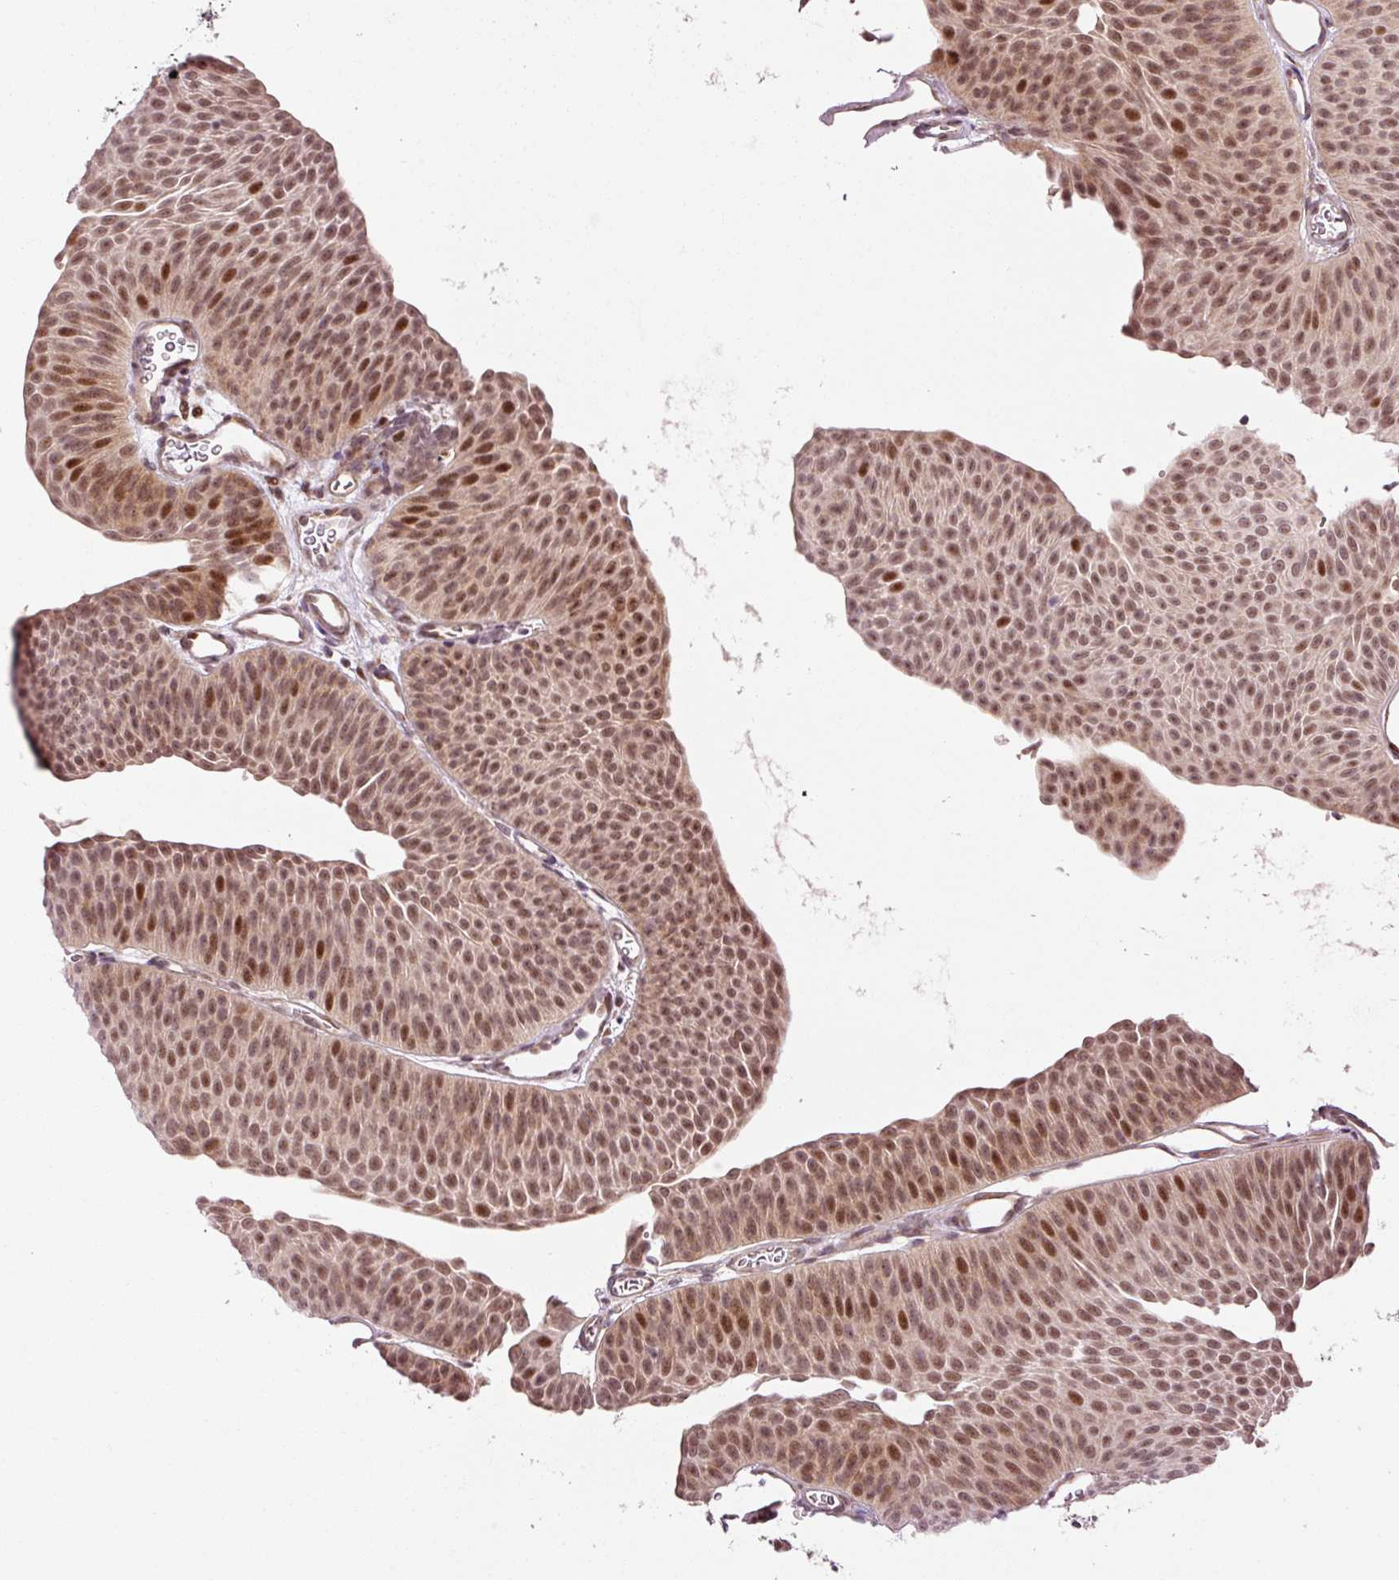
{"staining": {"intensity": "moderate", "quantity": ">75%", "location": "nuclear"}, "tissue": "urothelial cancer", "cell_type": "Tumor cells", "image_type": "cancer", "snomed": [{"axis": "morphology", "description": "Urothelial carcinoma, Low grade"}, {"axis": "topography", "description": "Urinary bladder"}], "caption": "Immunohistochemistry (IHC) histopathology image of neoplastic tissue: human urothelial carcinoma (low-grade) stained using immunohistochemistry (IHC) displays medium levels of moderate protein expression localized specifically in the nuclear of tumor cells, appearing as a nuclear brown color.", "gene": "ANKRD20A1", "patient": {"sex": "female", "age": 60}}